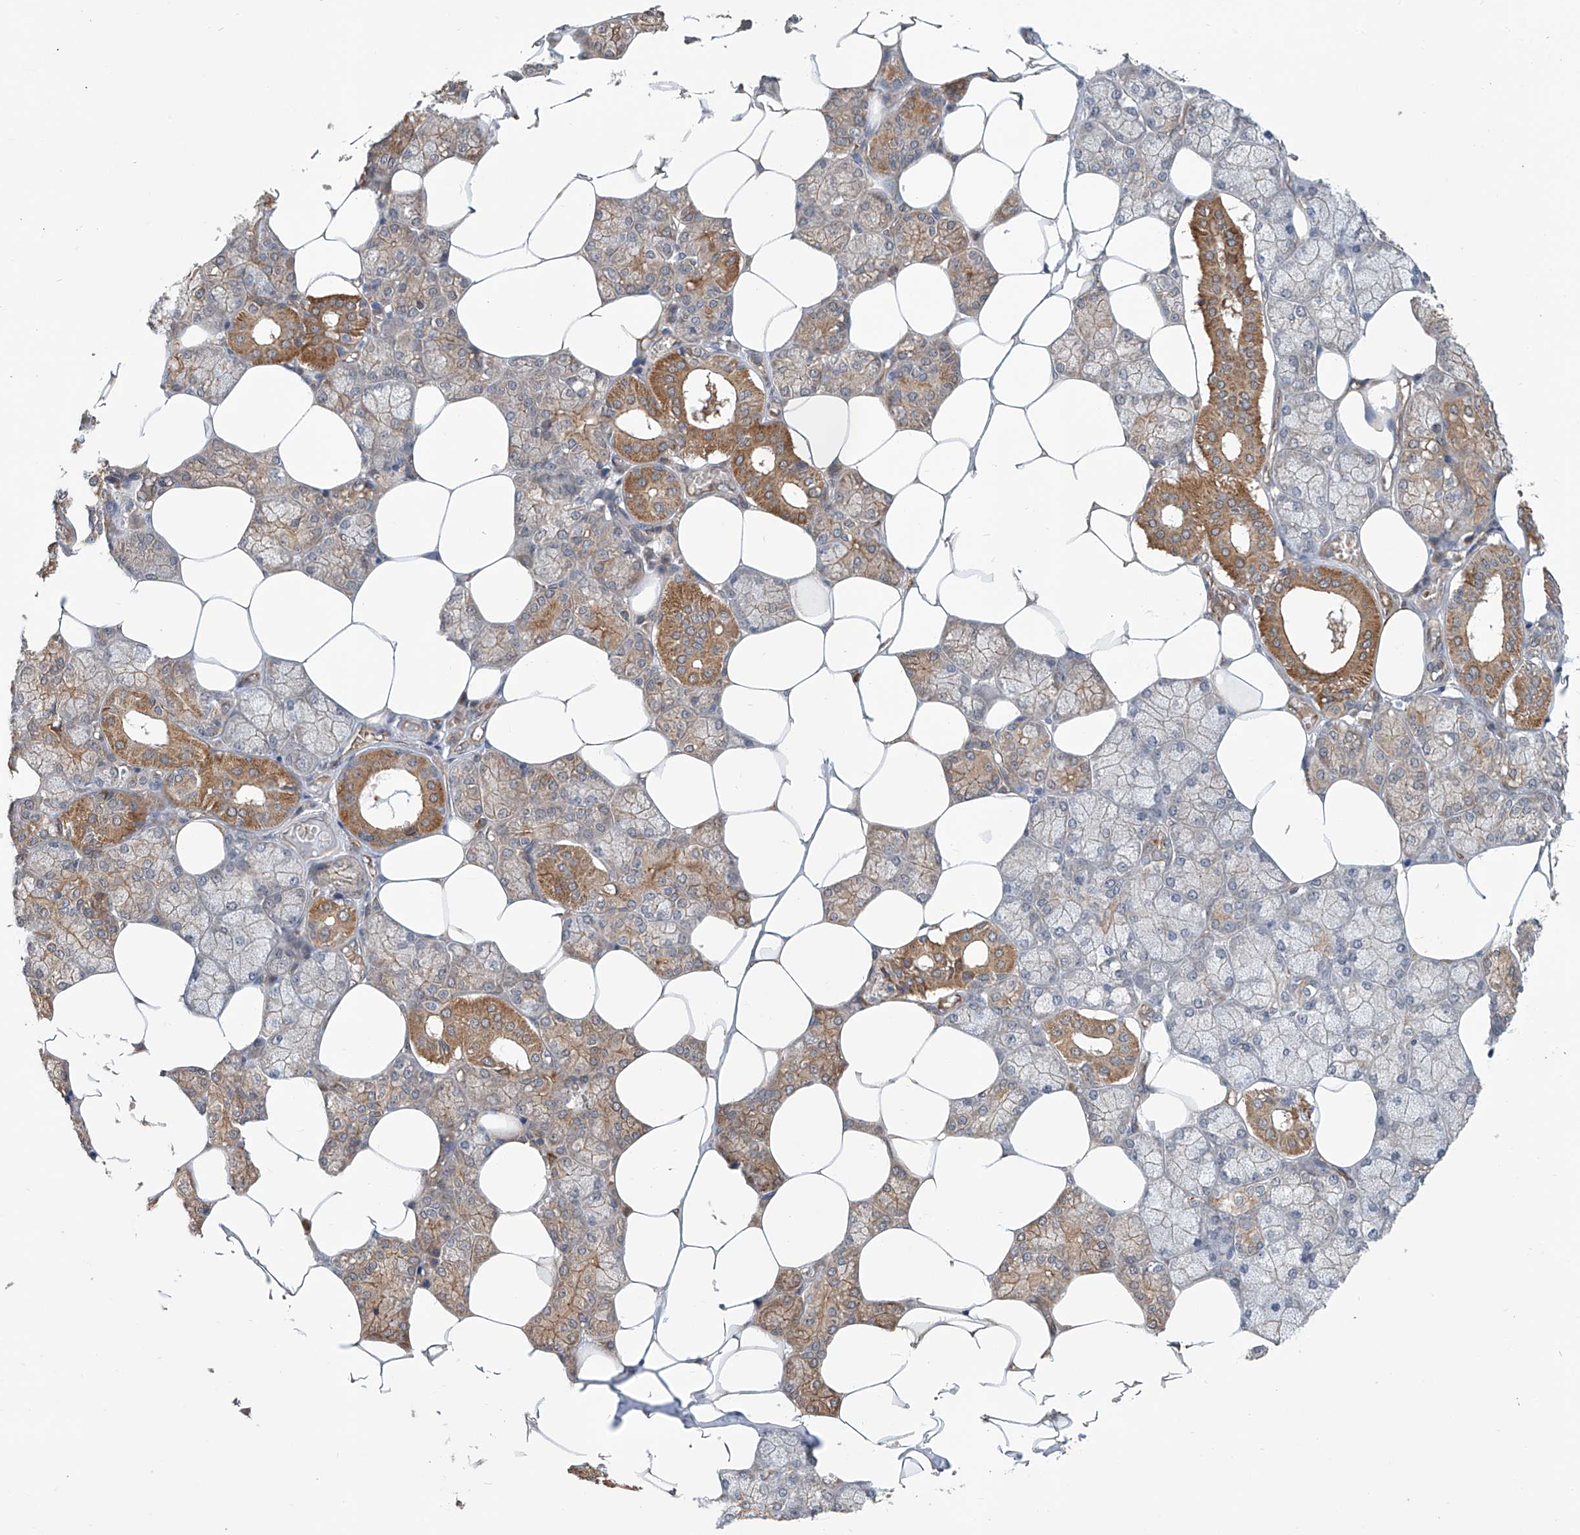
{"staining": {"intensity": "strong", "quantity": "25%-75%", "location": "cytoplasmic/membranous"}, "tissue": "salivary gland", "cell_type": "Glandular cells", "image_type": "normal", "snomed": [{"axis": "morphology", "description": "Normal tissue, NOS"}, {"axis": "topography", "description": "Salivary gland"}], "caption": "Immunohistochemistry (IHC) of normal salivary gland shows high levels of strong cytoplasmic/membranous staining in about 25%-75% of glandular cells. (DAB (3,3'-diaminobenzidine) IHC, brown staining for protein, blue staining for nuclei).", "gene": "EIF2D", "patient": {"sex": "male", "age": 62}}